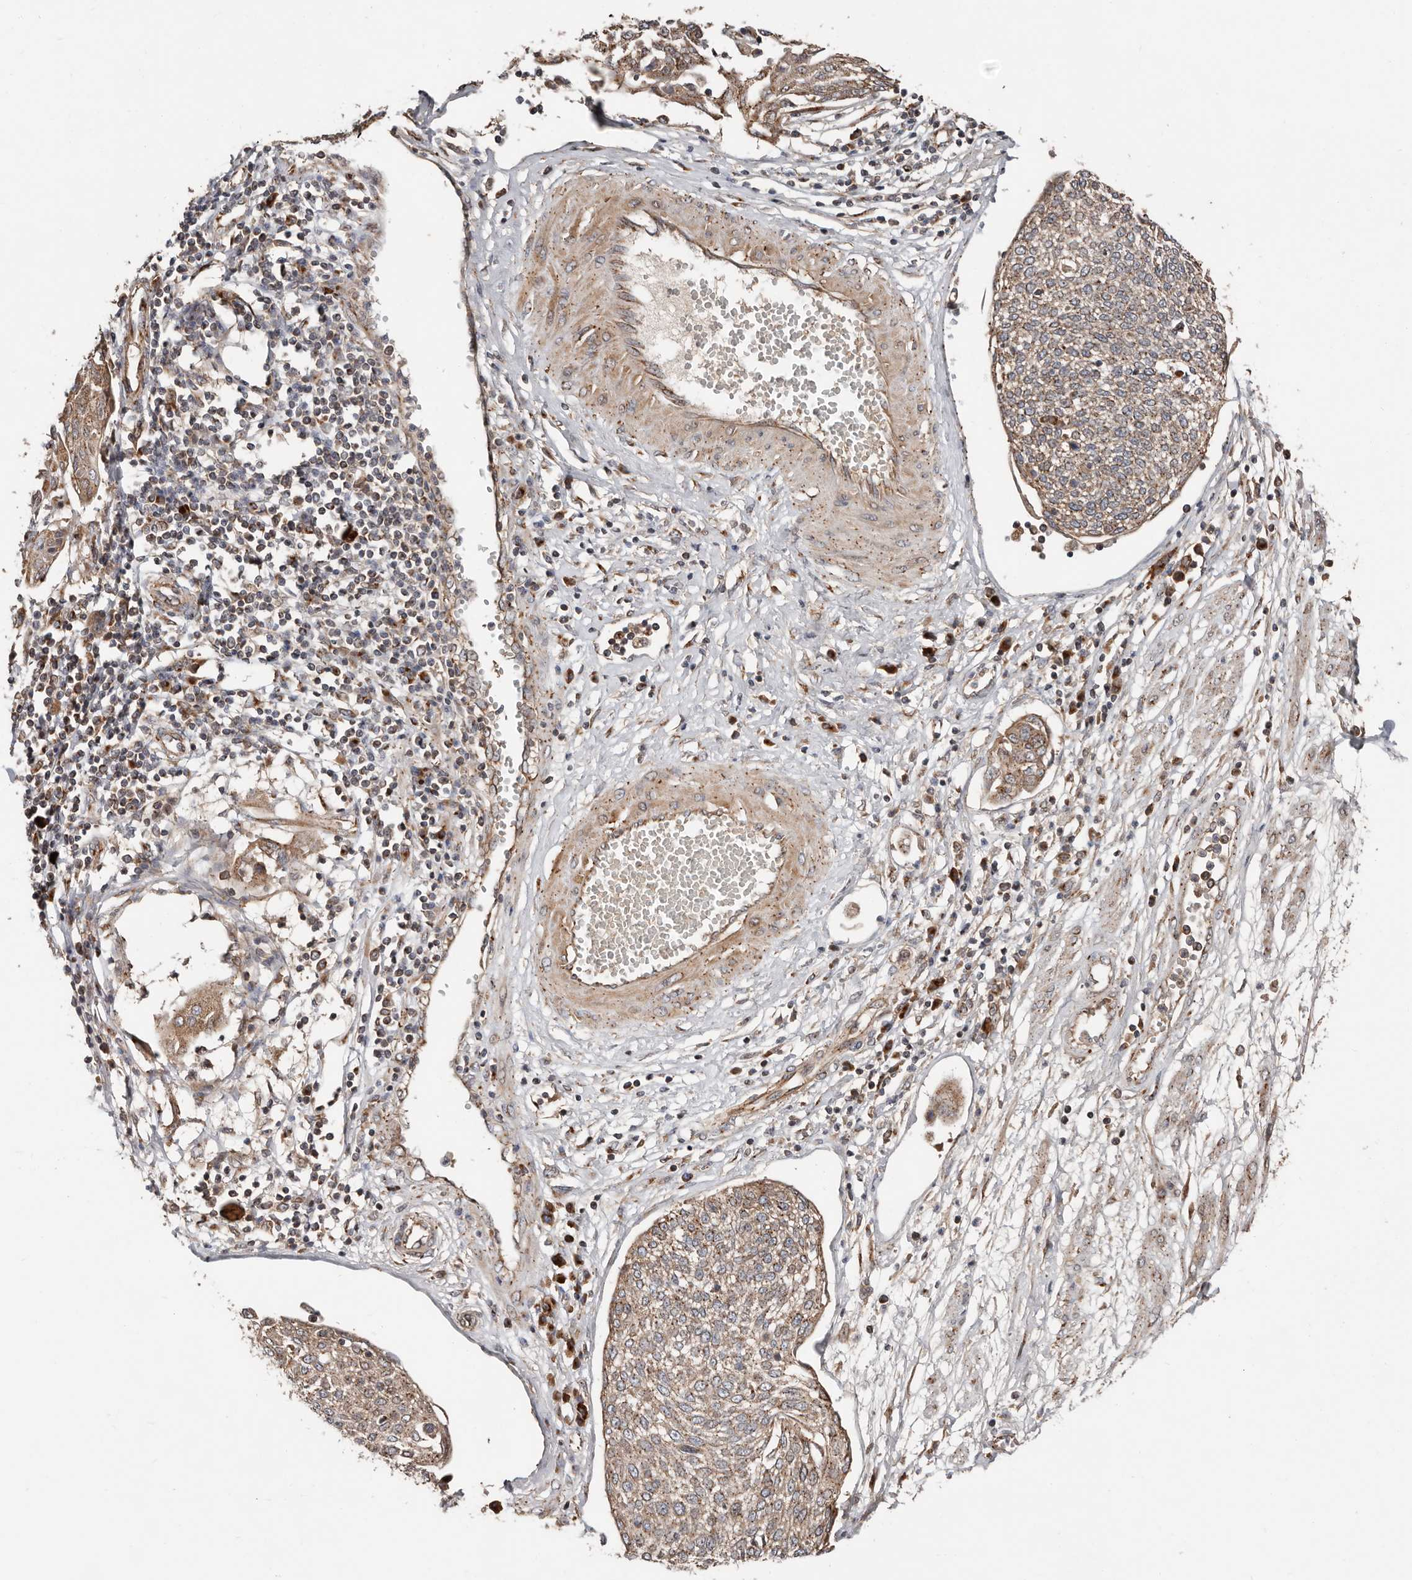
{"staining": {"intensity": "moderate", "quantity": ">75%", "location": "cytoplasmic/membranous"}, "tissue": "cervical cancer", "cell_type": "Tumor cells", "image_type": "cancer", "snomed": [{"axis": "morphology", "description": "Squamous cell carcinoma, NOS"}, {"axis": "topography", "description": "Cervix"}], "caption": "IHC staining of cervical cancer, which shows medium levels of moderate cytoplasmic/membranous positivity in approximately >75% of tumor cells indicating moderate cytoplasmic/membranous protein expression. The staining was performed using DAB (3,3'-diaminobenzidine) (brown) for protein detection and nuclei were counterstained in hematoxylin (blue).", "gene": "COG1", "patient": {"sex": "female", "age": 34}}